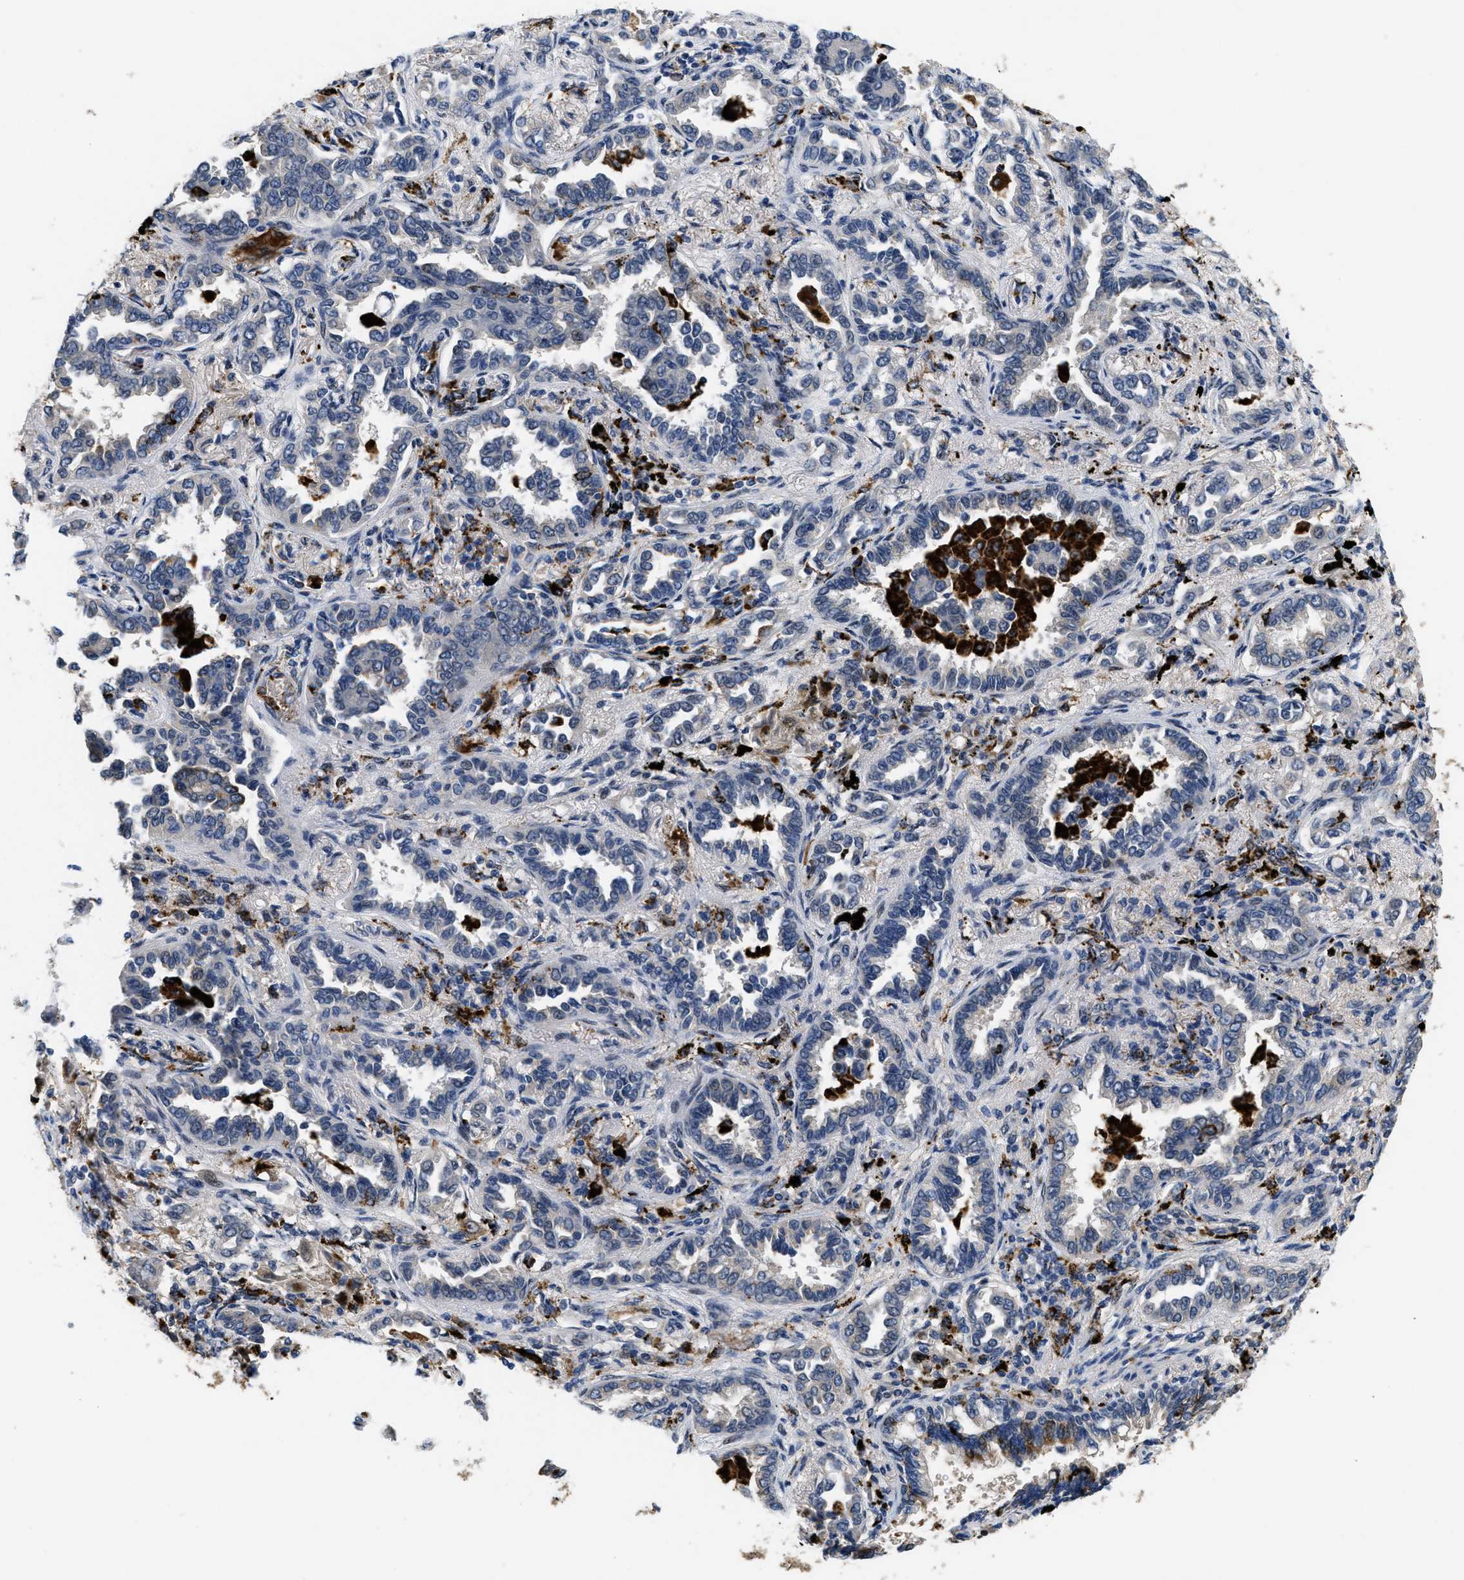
{"staining": {"intensity": "negative", "quantity": "none", "location": "none"}, "tissue": "lung cancer", "cell_type": "Tumor cells", "image_type": "cancer", "snomed": [{"axis": "morphology", "description": "Normal tissue, NOS"}, {"axis": "morphology", "description": "Adenocarcinoma, NOS"}, {"axis": "topography", "description": "Lung"}], "caption": "High magnification brightfield microscopy of lung adenocarcinoma stained with DAB (3,3'-diaminobenzidine) (brown) and counterstained with hematoxylin (blue): tumor cells show no significant staining.", "gene": "BMPR2", "patient": {"sex": "male", "age": 59}}